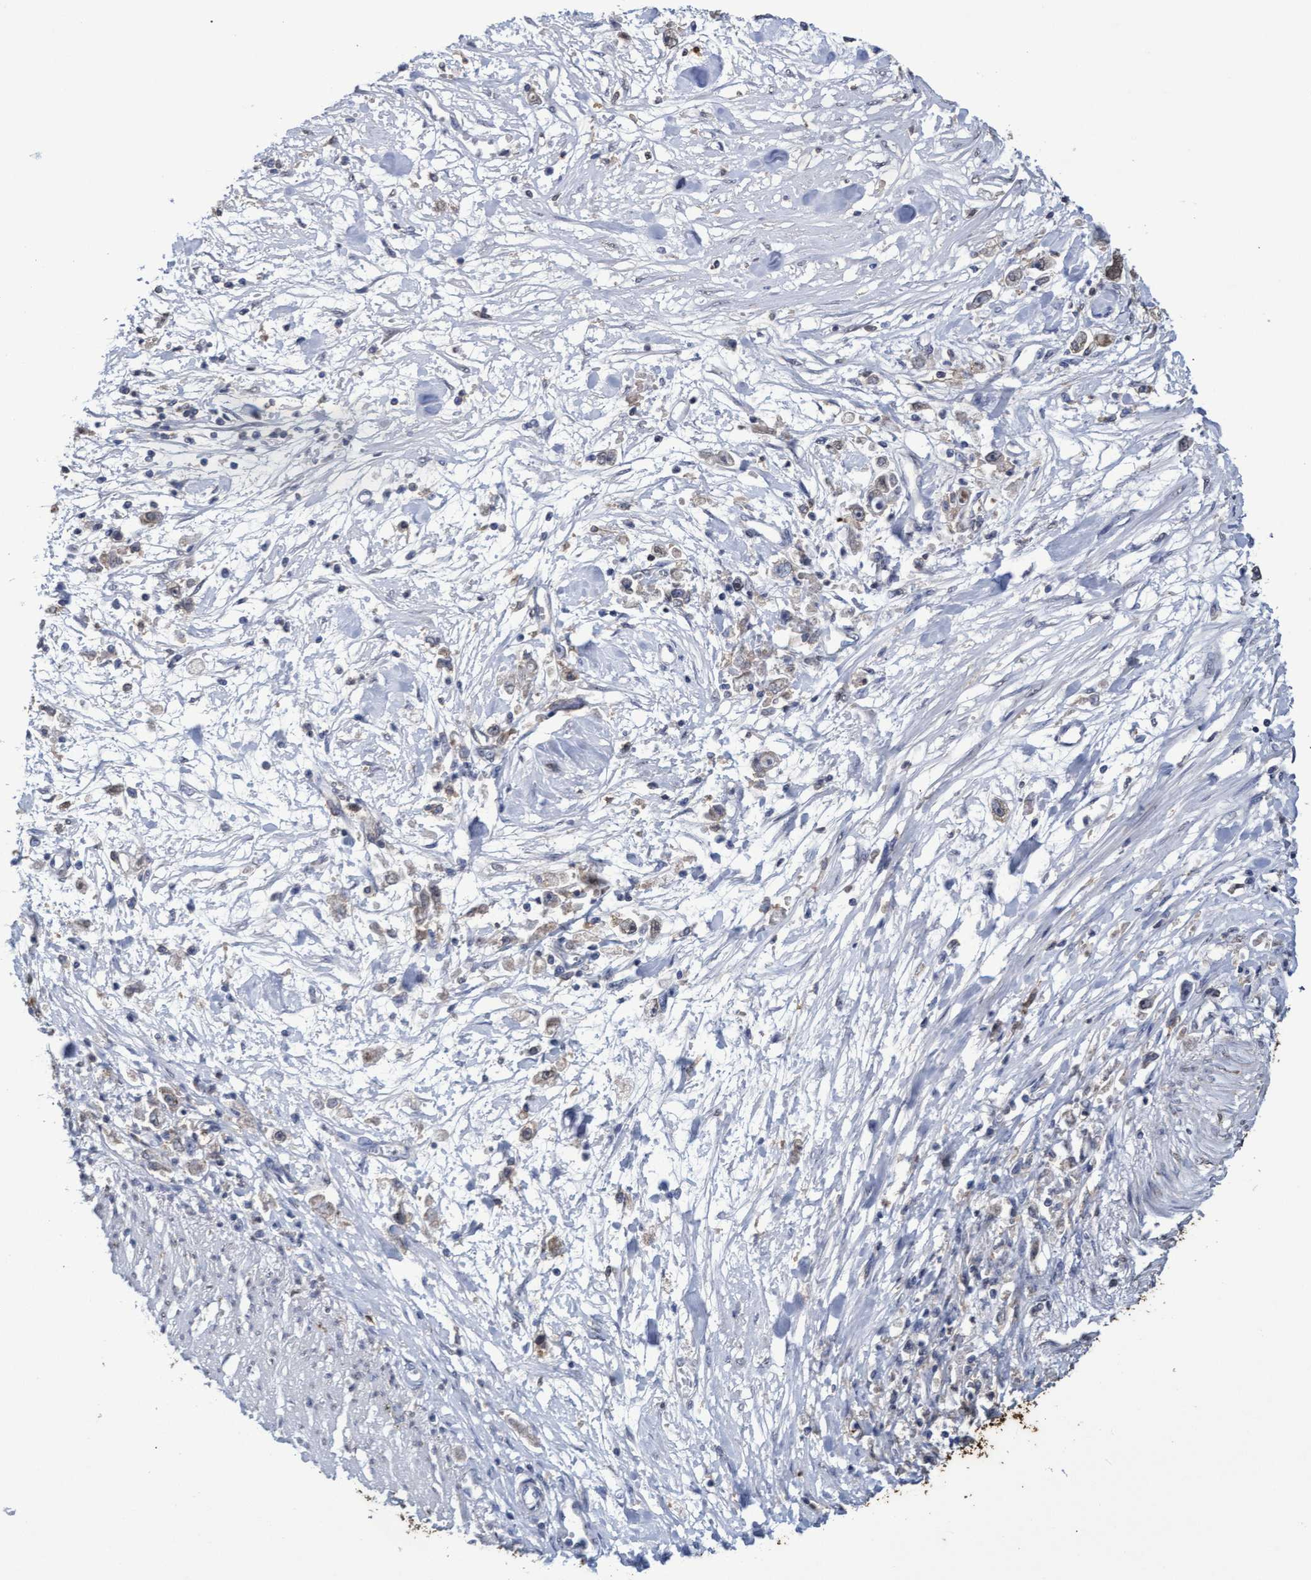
{"staining": {"intensity": "weak", "quantity": "<25%", "location": "cytoplasmic/membranous"}, "tissue": "stomach cancer", "cell_type": "Tumor cells", "image_type": "cancer", "snomed": [{"axis": "morphology", "description": "Adenocarcinoma, NOS"}, {"axis": "topography", "description": "Stomach"}], "caption": "DAB immunohistochemical staining of human adenocarcinoma (stomach) demonstrates no significant expression in tumor cells.", "gene": "GPR39", "patient": {"sex": "female", "age": 59}}